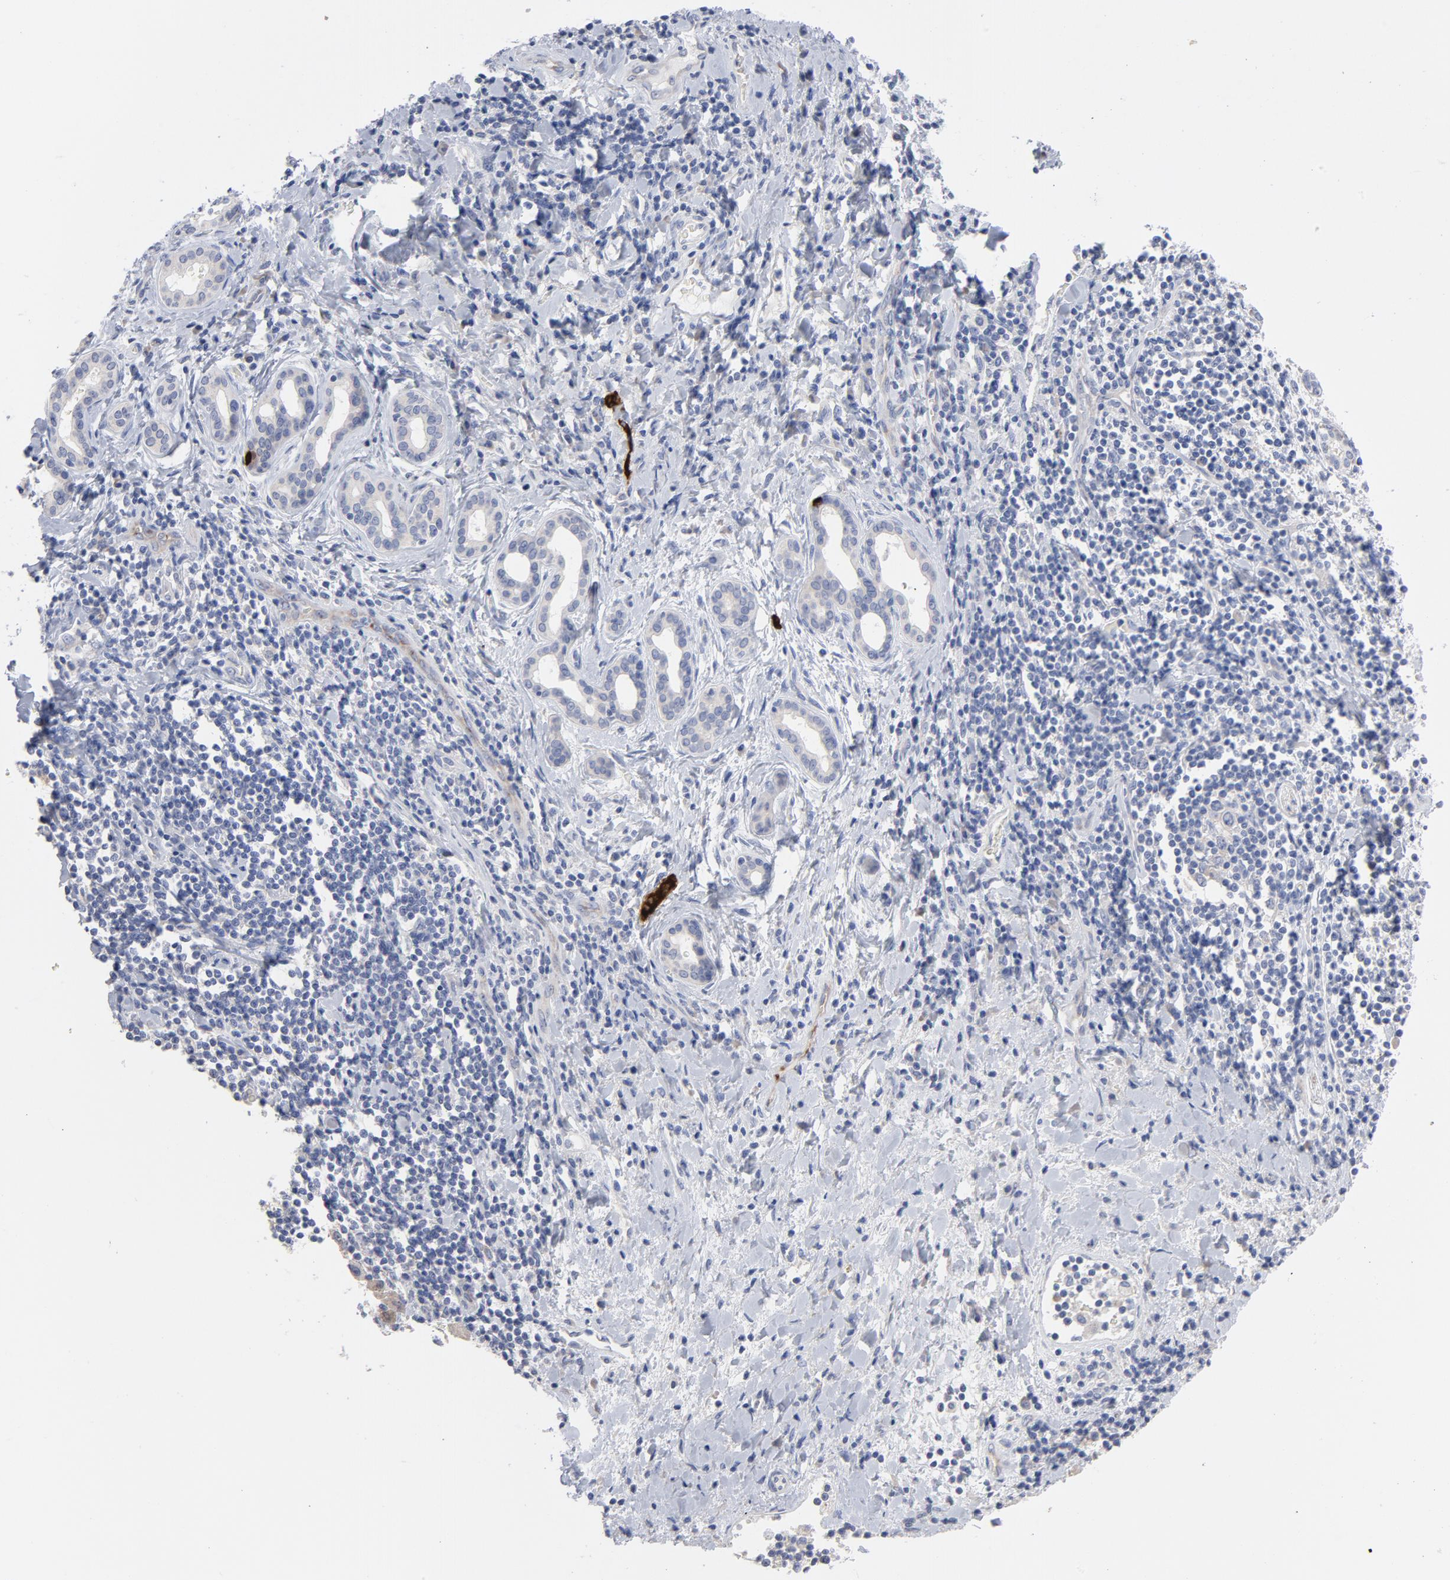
{"staining": {"intensity": "weak", "quantity": "25%-75%", "location": "cytoplasmic/membranous"}, "tissue": "liver cancer", "cell_type": "Tumor cells", "image_type": "cancer", "snomed": [{"axis": "morphology", "description": "Cholangiocarcinoma"}, {"axis": "topography", "description": "Liver"}], "caption": "There is low levels of weak cytoplasmic/membranous staining in tumor cells of liver cholangiocarcinoma, as demonstrated by immunohistochemical staining (brown color).", "gene": "CPE", "patient": {"sex": "male", "age": 57}}